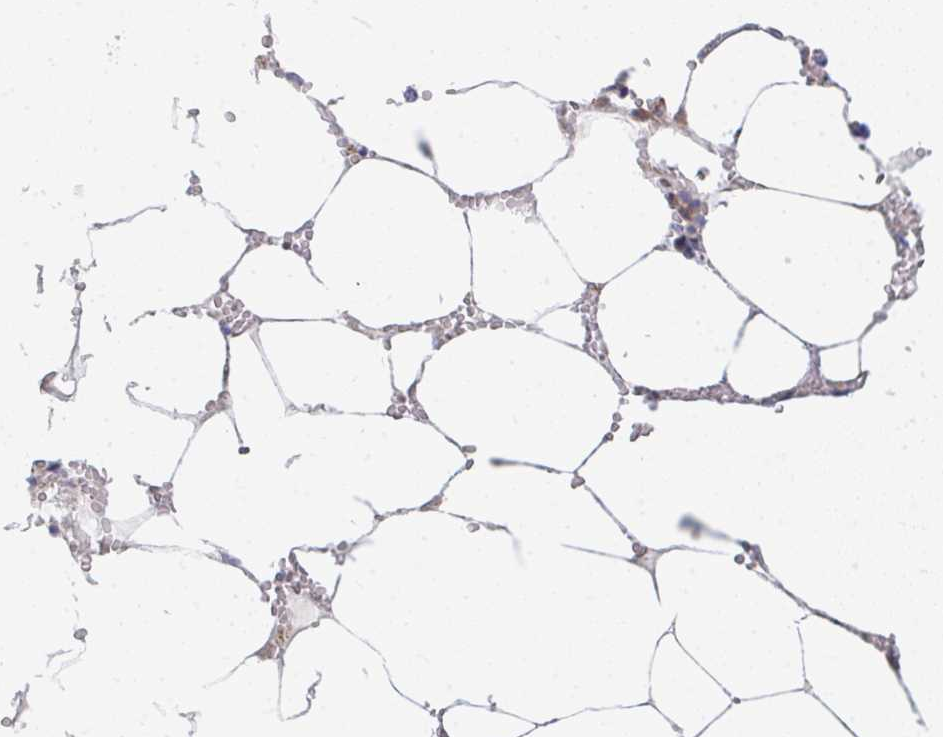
{"staining": {"intensity": "moderate", "quantity": "25%-75%", "location": "cytoplasmic/membranous"}, "tissue": "bone marrow", "cell_type": "Hematopoietic cells", "image_type": "normal", "snomed": [{"axis": "morphology", "description": "Normal tissue, NOS"}, {"axis": "topography", "description": "Bone marrow"}], "caption": "This is a histology image of immunohistochemistry staining of normal bone marrow, which shows moderate expression in the cytoplasmic/membranous of hematopoietic cells.", "gene": "KLHL33", "patient": {"sex": "male", "age": 54}}